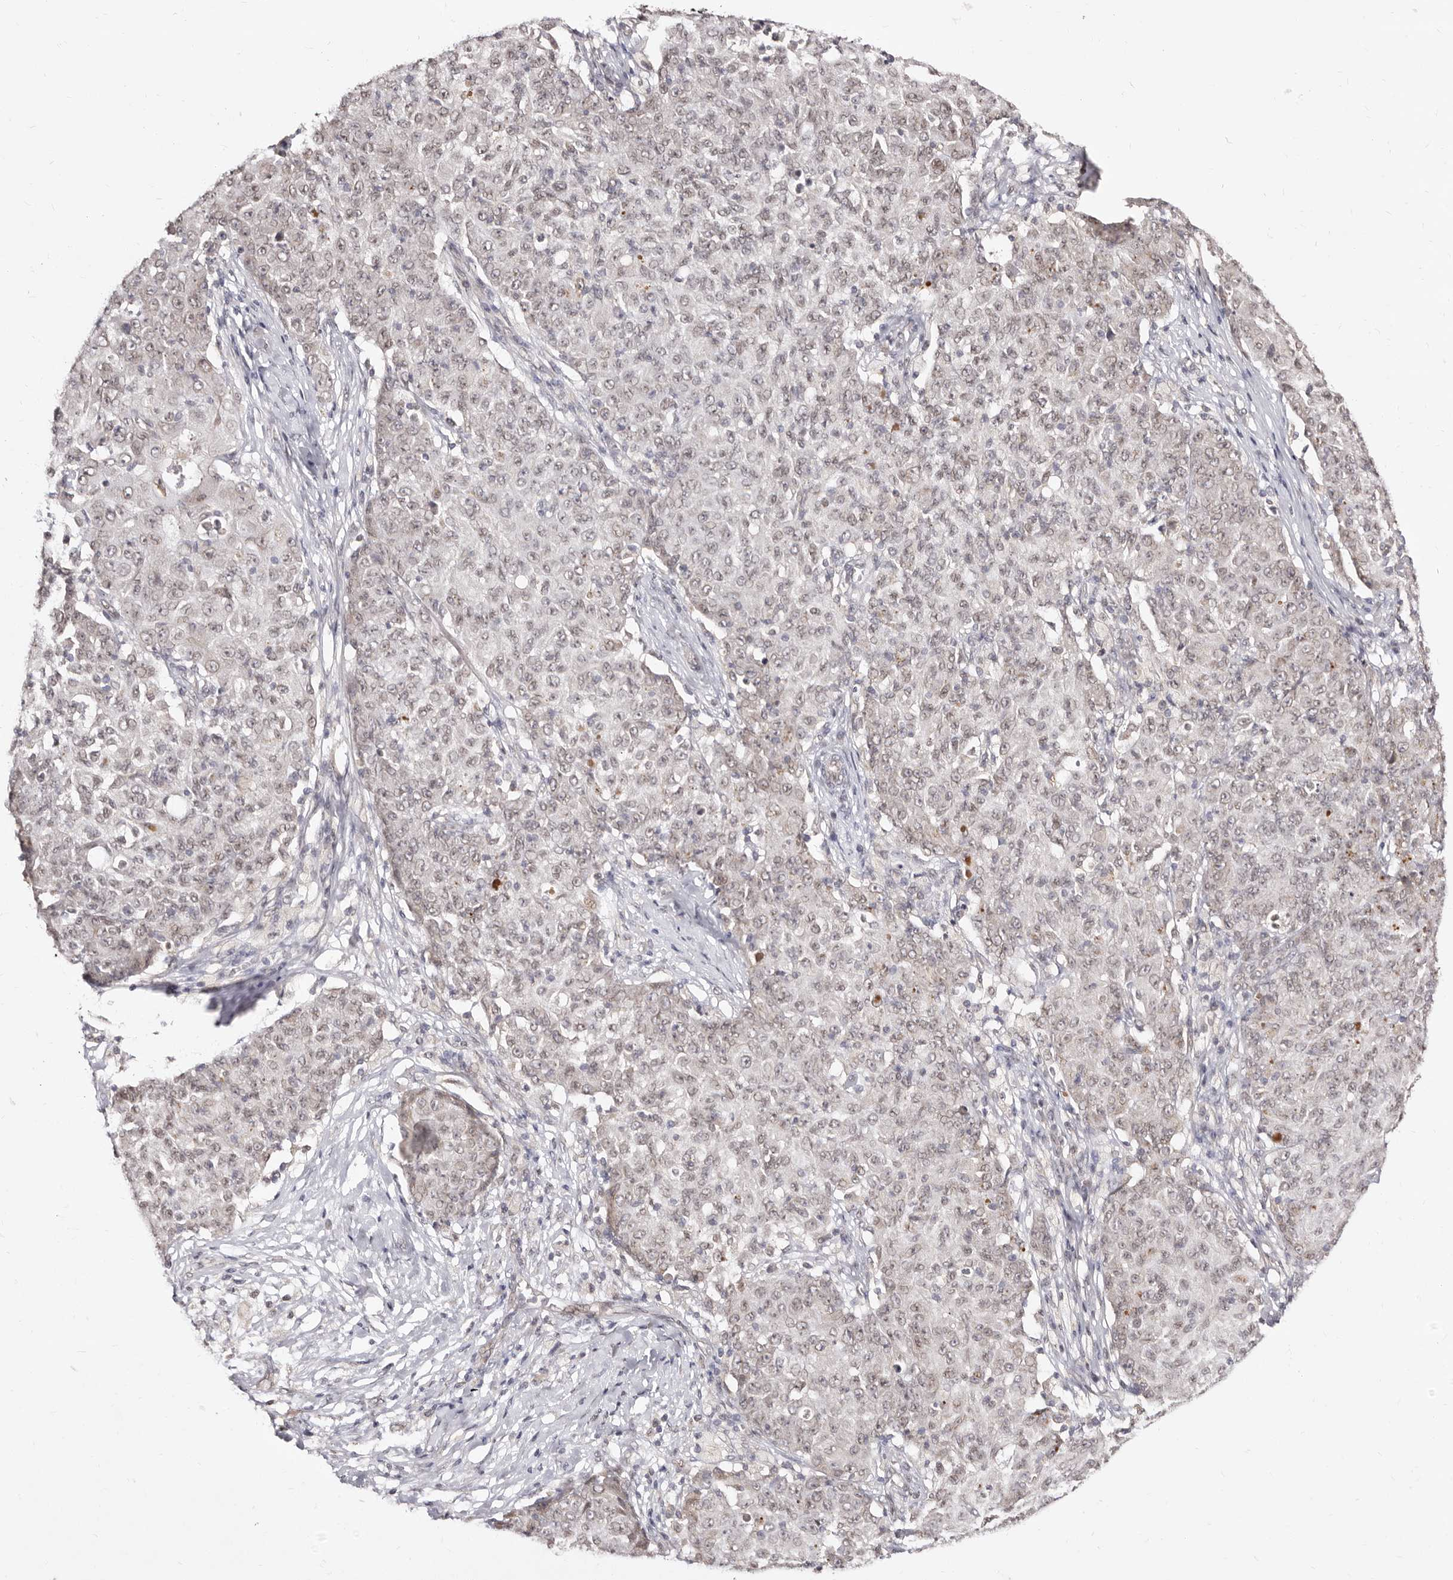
{"staining": {"intensity": "weak", "quantity": "25%-75%", "location": "nuclear"}, "tissue": "ovarian cancer", "cell_type": "Tumor cells", "image_type": "cancer", "snomed": [{"axis": "morphology", "description": "Carcinoma, endometroid"}, {"axis": "topography", "description": "Ovary"}], "caption": "Immunohistochemical staining of endometroid carcinoma (ovarian) shows weak nuclear protein staining in about 25%-75% of tumor cells. The staining was performed using DAB to visualize the protein expression in brown, while the nuclei were stained in blue with hematoxylin (Magnification: 20x).", "gene": "LCORL", "patient": {"sex": "female", "age": 42}}